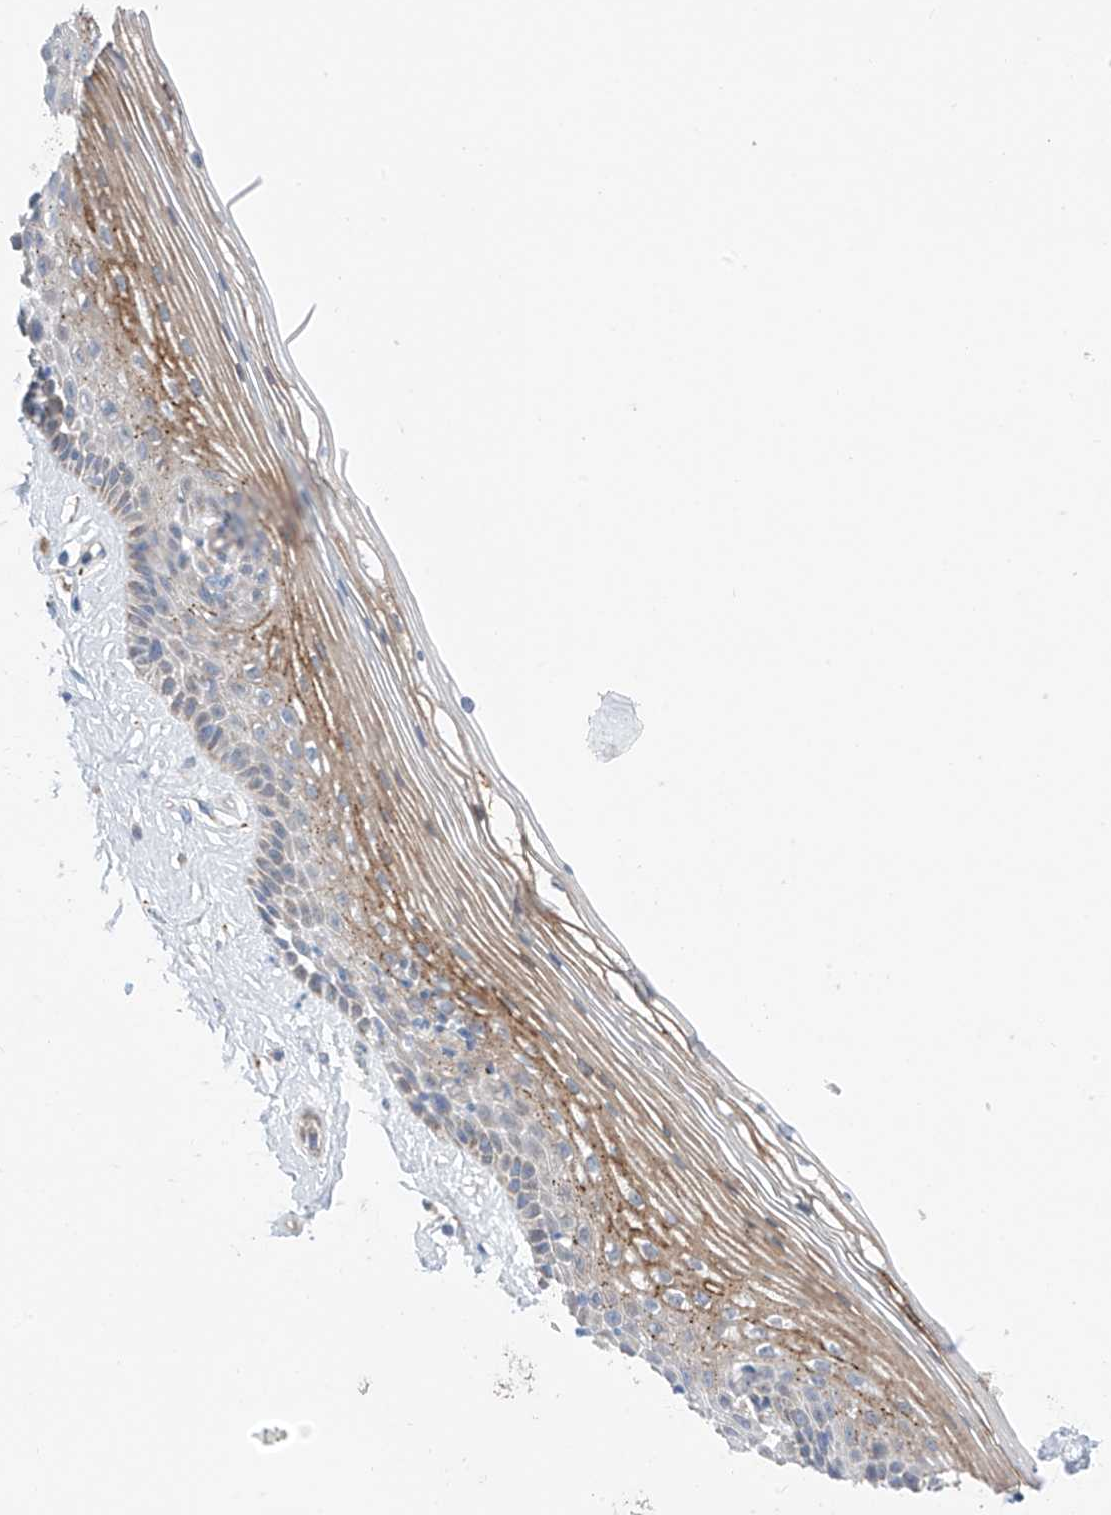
{"staining": {"intensity": "moderate", "quantity": "<25%", "location": "cytoplasmic/membranous"}, "tissue": "vagina", "cell_type": "Squamous epithelial cells", "image_type": "normal", "snomed": [{"axis": "morphology", "description": "Normal tissue, NOS"}, {"axis": "topography", "description": "Vagina"}], "caption": "There is low levels of moderate cytoplasmic/membranous staining in squamous epithelial cells of unremarkable vagina, as demonstrated by immunohistochemical staining (brown color).", "gene": "REC8", "patient": {"sex": "female", "age": 46}}